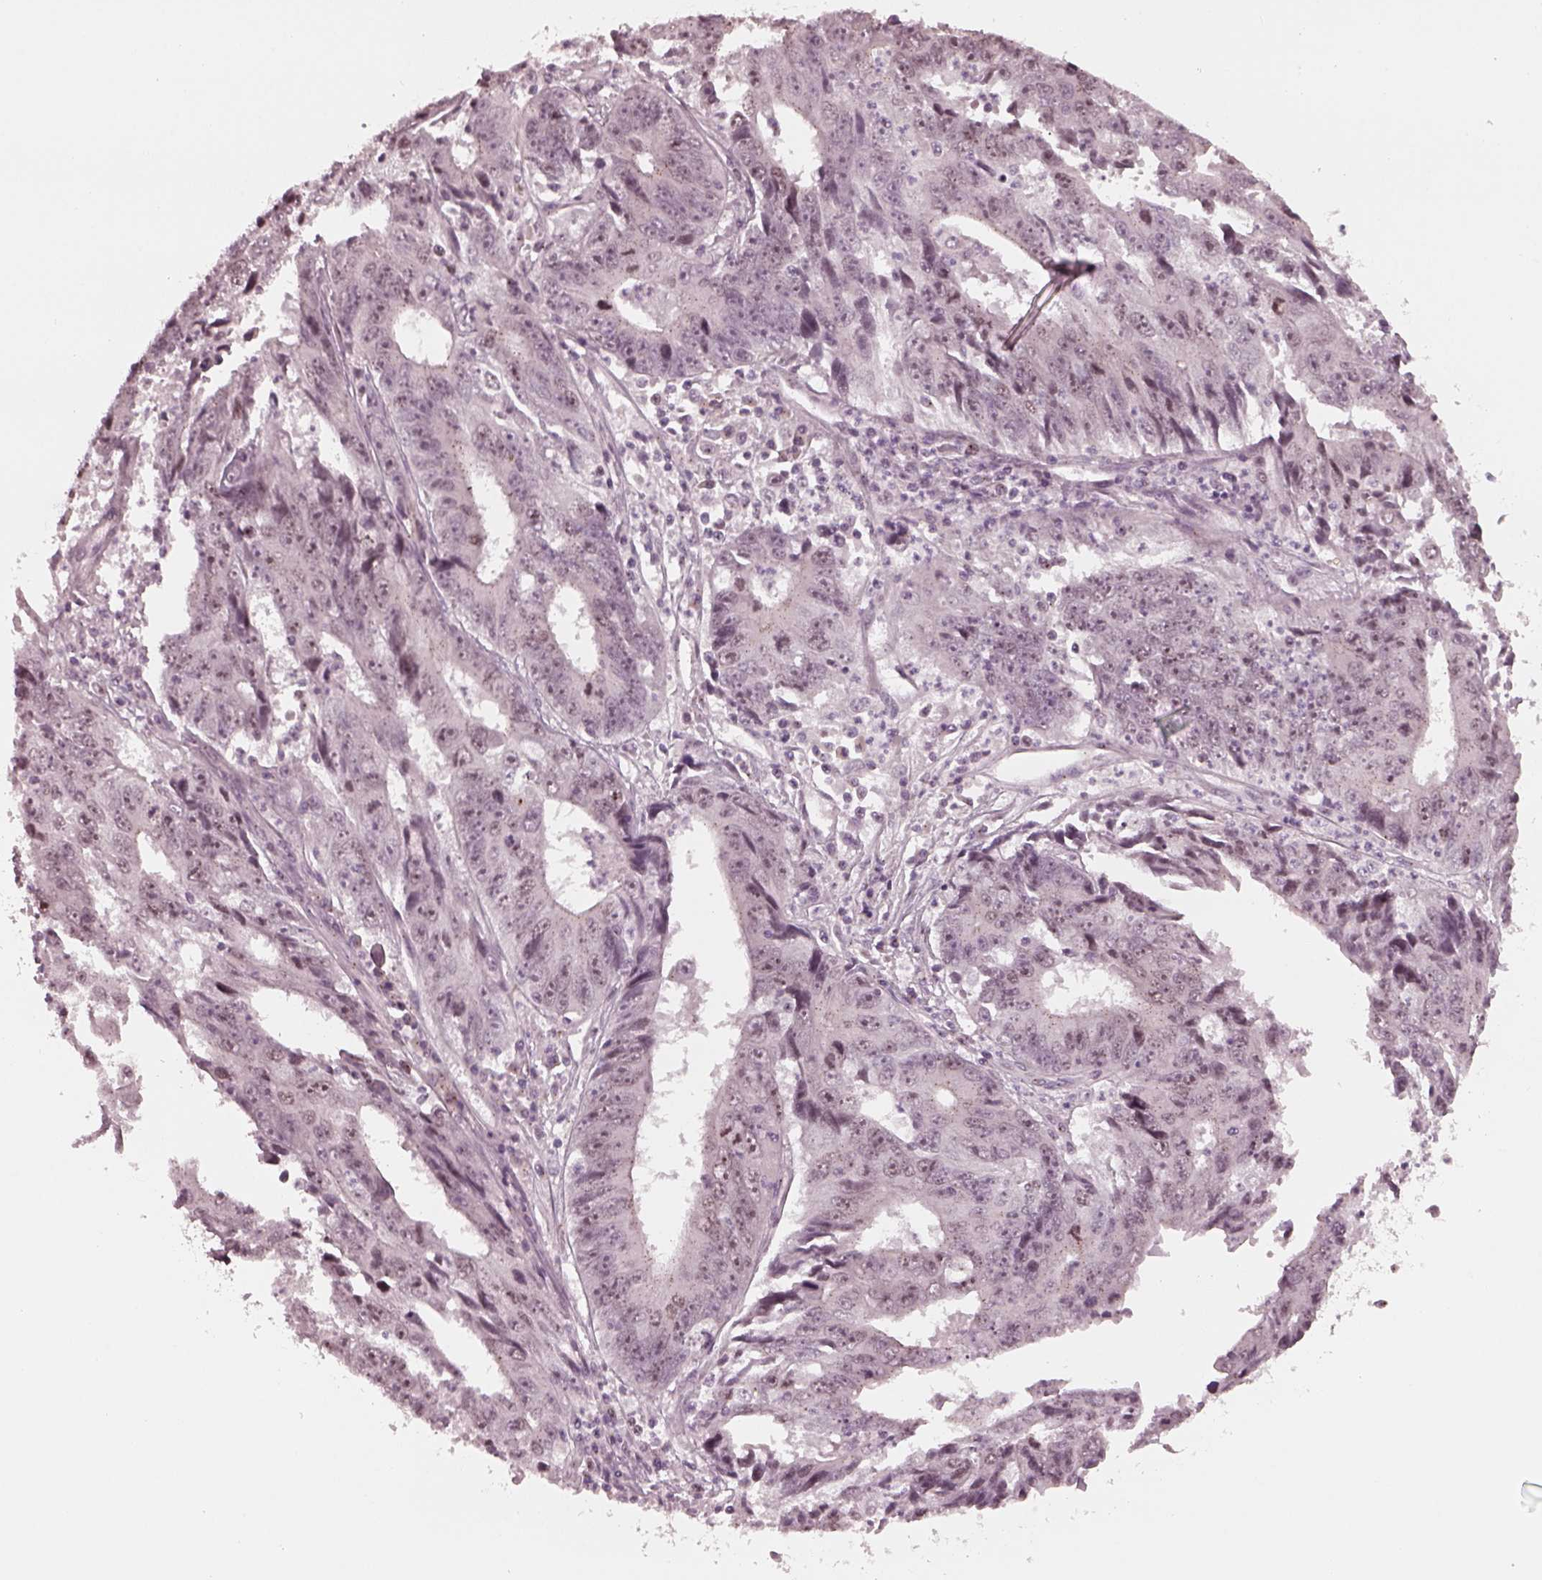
{"staining": {"intensity": "negative", "quantity": "none", "location": "none"}, "tissue": "liver cancer", "cell_type": "Tumor cells", "image_type": "cancer", "snomed": [{"axis": "morphology", "description": "Cholangiocarcinoma"}, {"axis": "topography", "description": "Liver"}], "caption": "The image demonstrates no staining of tumor cells in liver cancer (cholangiocarcinoma).", "gene": "SAXO1", "patient": {"sex": "male", "age": 65}}